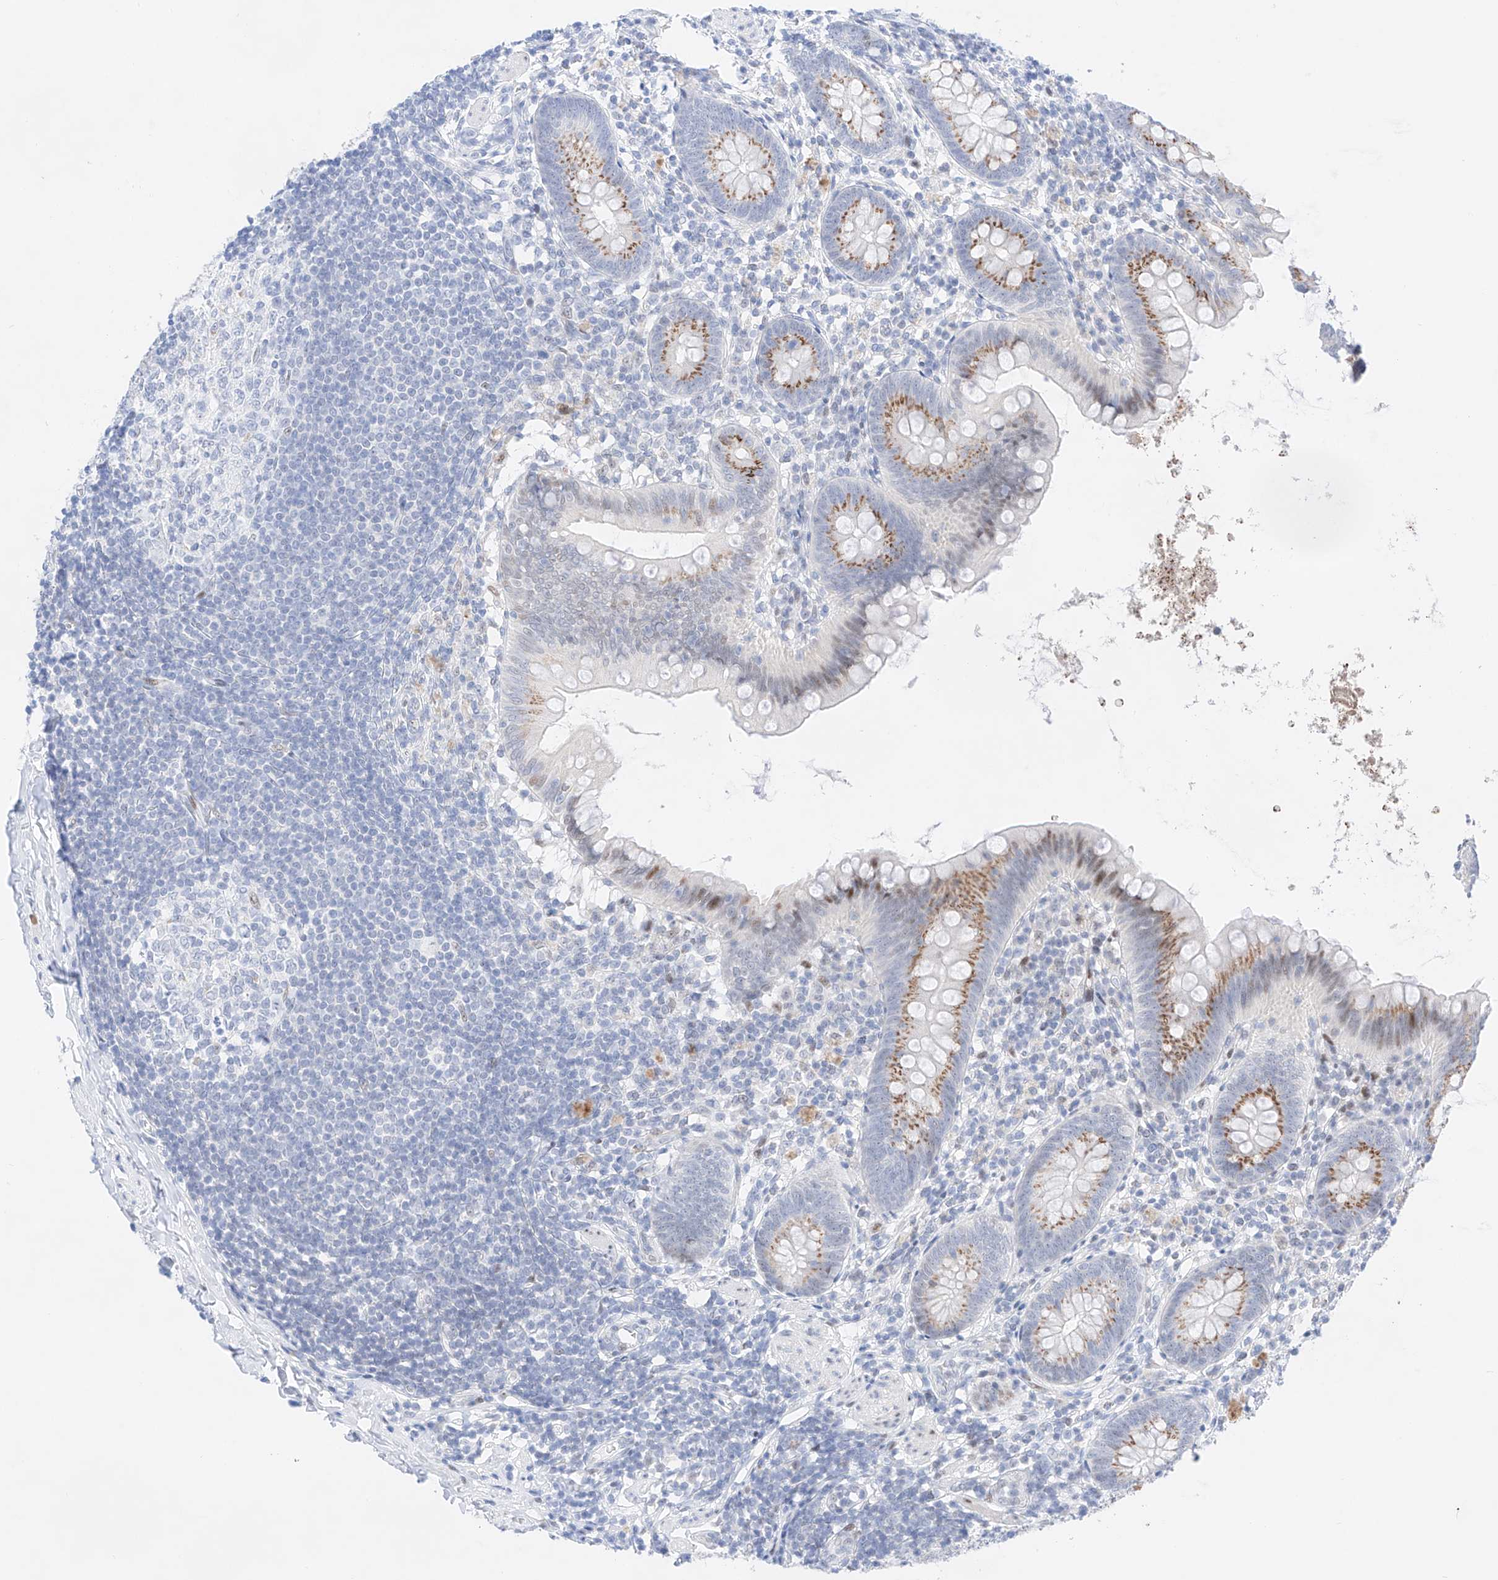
{"staining": {"intensity": "moderate", "quantity": "25%-75%", "location": "cytoplasmic/membranous"}, "tissue": "appendix", "cell_type": "Glandular cells", "image_type": "normal", "snomed": [{"axis": "morphology", "description": "Normal tissue, NOS"}, {"axis": "topography", "description": "Appendix"}], "caption": "A medium amount of moderate cytoplasmic/membranous positivity is present in about 25%-75% of glandular cells in benign appendix.", "gene": "NT5C3B", "patient": {"sex": "female", "age": 62}}